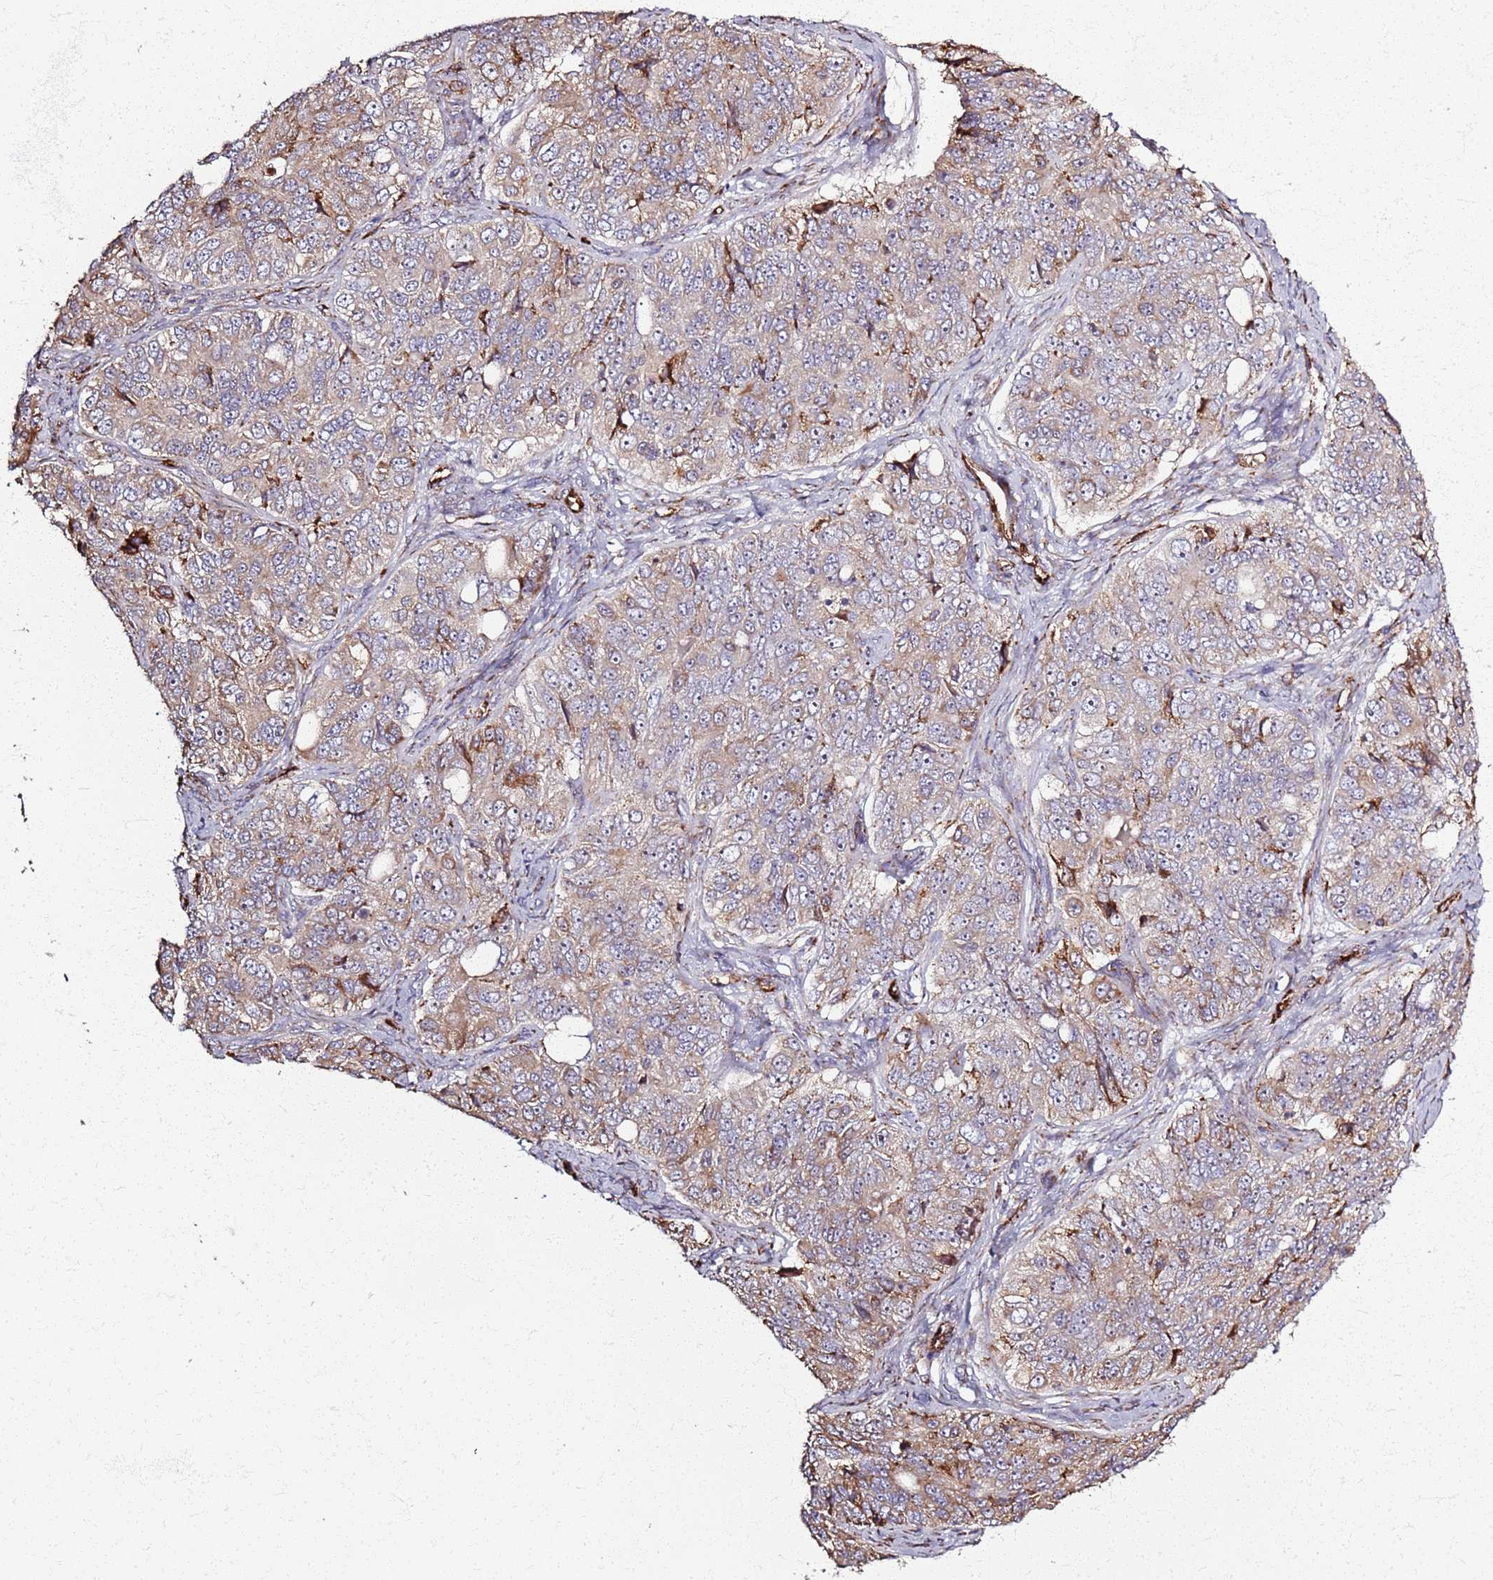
{"staining": {"intensity": "moderate", "quantity": "<25%", "location": "cytoplasmic/membranous"}, "tissue": "ovarian cancer", "cell_type": "Tumor cells", "image_type": "cancer", "snomed": [{"axis": "morphology", "description": "Carcinoma, endometroid"}, {"axis": "topography", "description": "Ovary"}], "caption": "Immunohistochemical staining of human endometroid carcinoma (ovarian) shows moderate cytoplasmic/membranous protein positivity in about <25% of tumor cells.", "gene": "KRI1", "patient": {"sex": "female", "age": 51}}